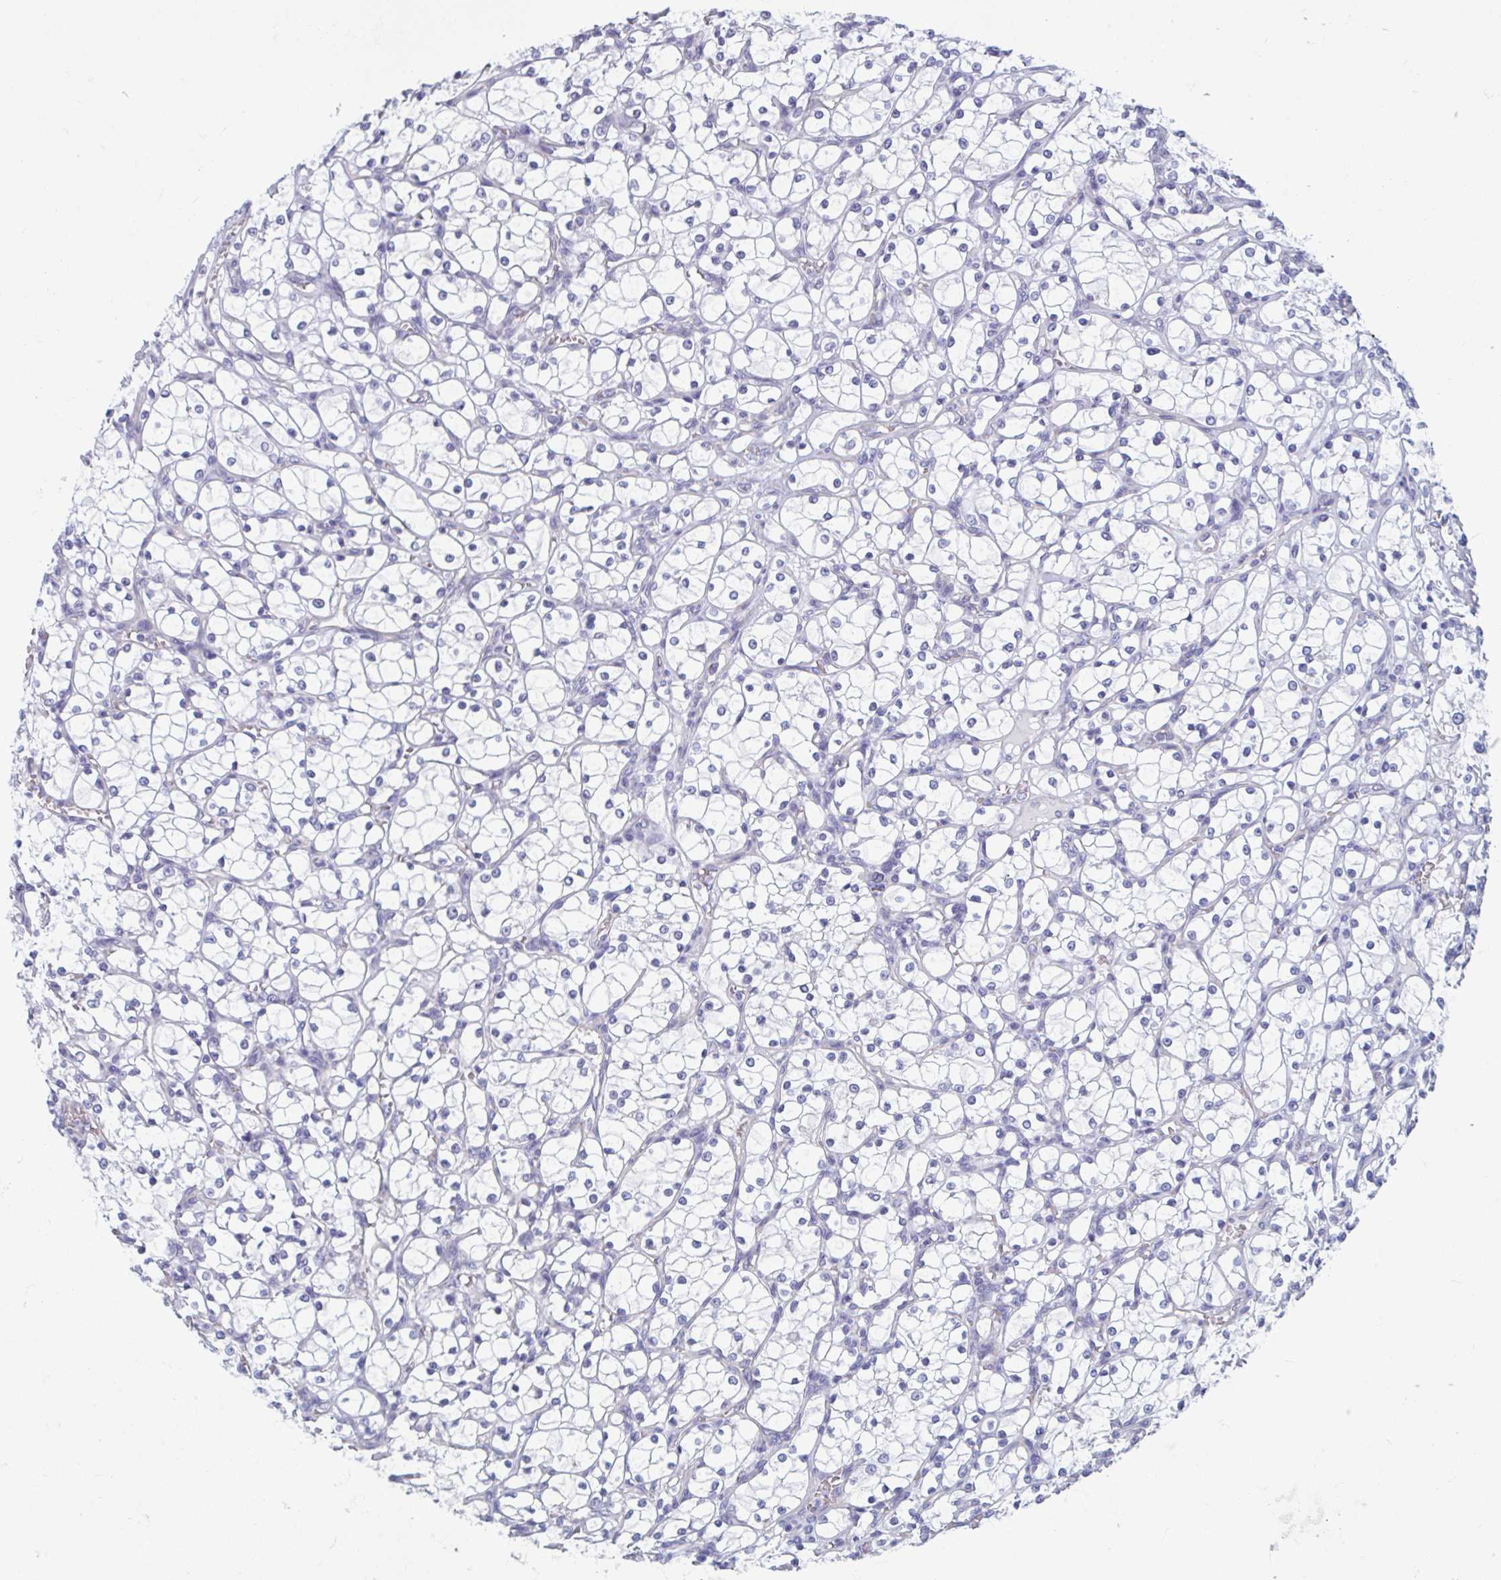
{"staining": {"intensity": "negative", "quantity": "none", "location": "none"}, "tissue": "renal cancer", "cell_type": "Tumor cells", "image_type": "cancer", "snomed": [{"axis": "morphology", "description": "Adenocarcinoma, NOS"}, {"axis": "topography", "description": "Kidney"}], "caption": "Adenocarcinoma (renal) was stained to show a protein in brown. There is no significant positivity in tumor cells.", "gene": "MORC4", "patient": {"sex": "female", "age": 69}}